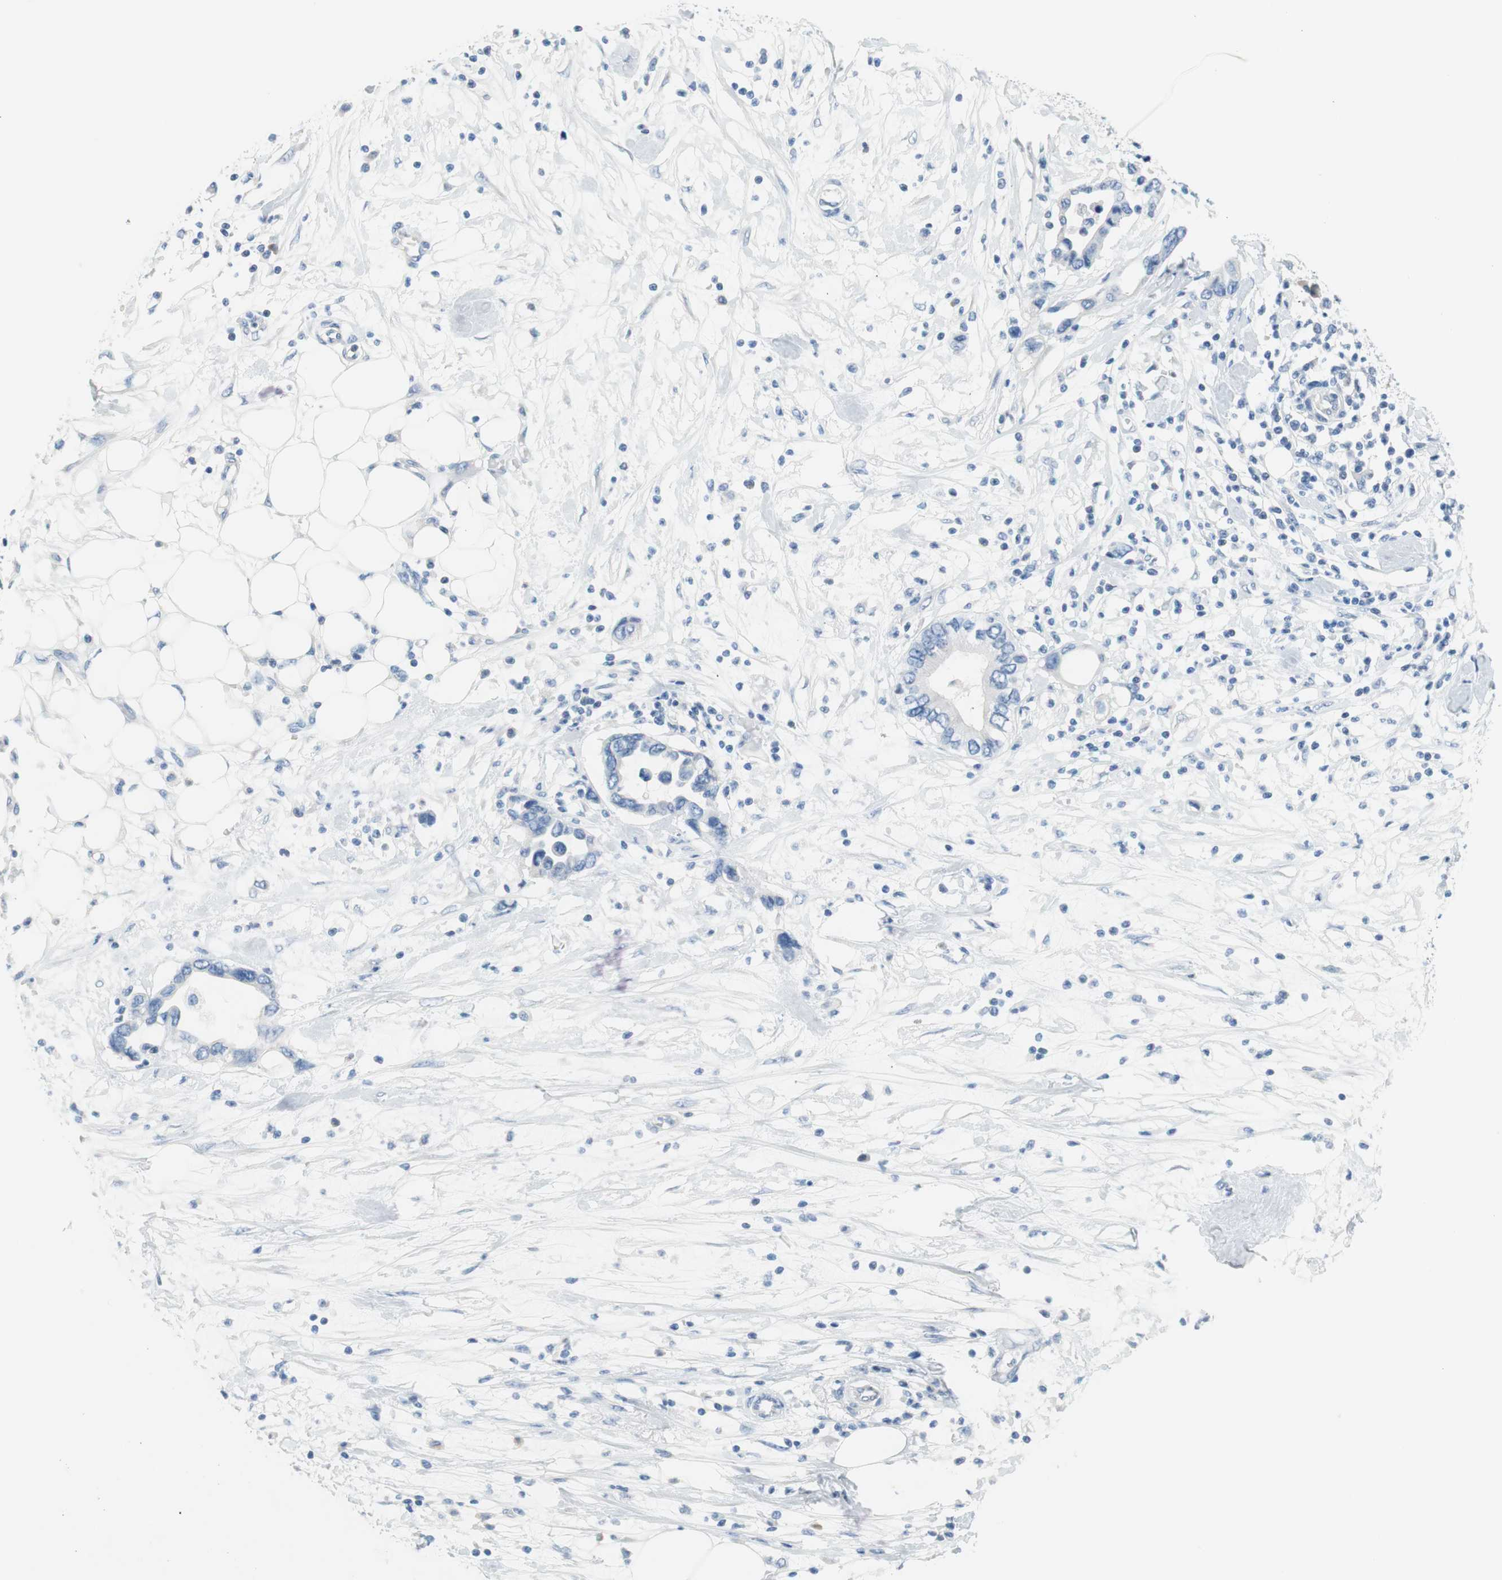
{"staining": {"intensity": "negative", "quantity": "none", "location": "none"}, "tissue": "pancreatic cancer", "cell_type": "Tumor cells", "image_type": "cancer", "snomed": [{"axis": "morphology", "description": "Adenocarcinoma, NOS"}, {"axis": "topography", "description": "Pancreas"}], "caption": "High power microscopy histopathology image of an IHC photomicrograph of pancreatic cancer (adenocarcinoma), revealing no significant positivity in tumor cells.", "gene": "MYH1", "patient": {"sex": "female", "age": 57}}